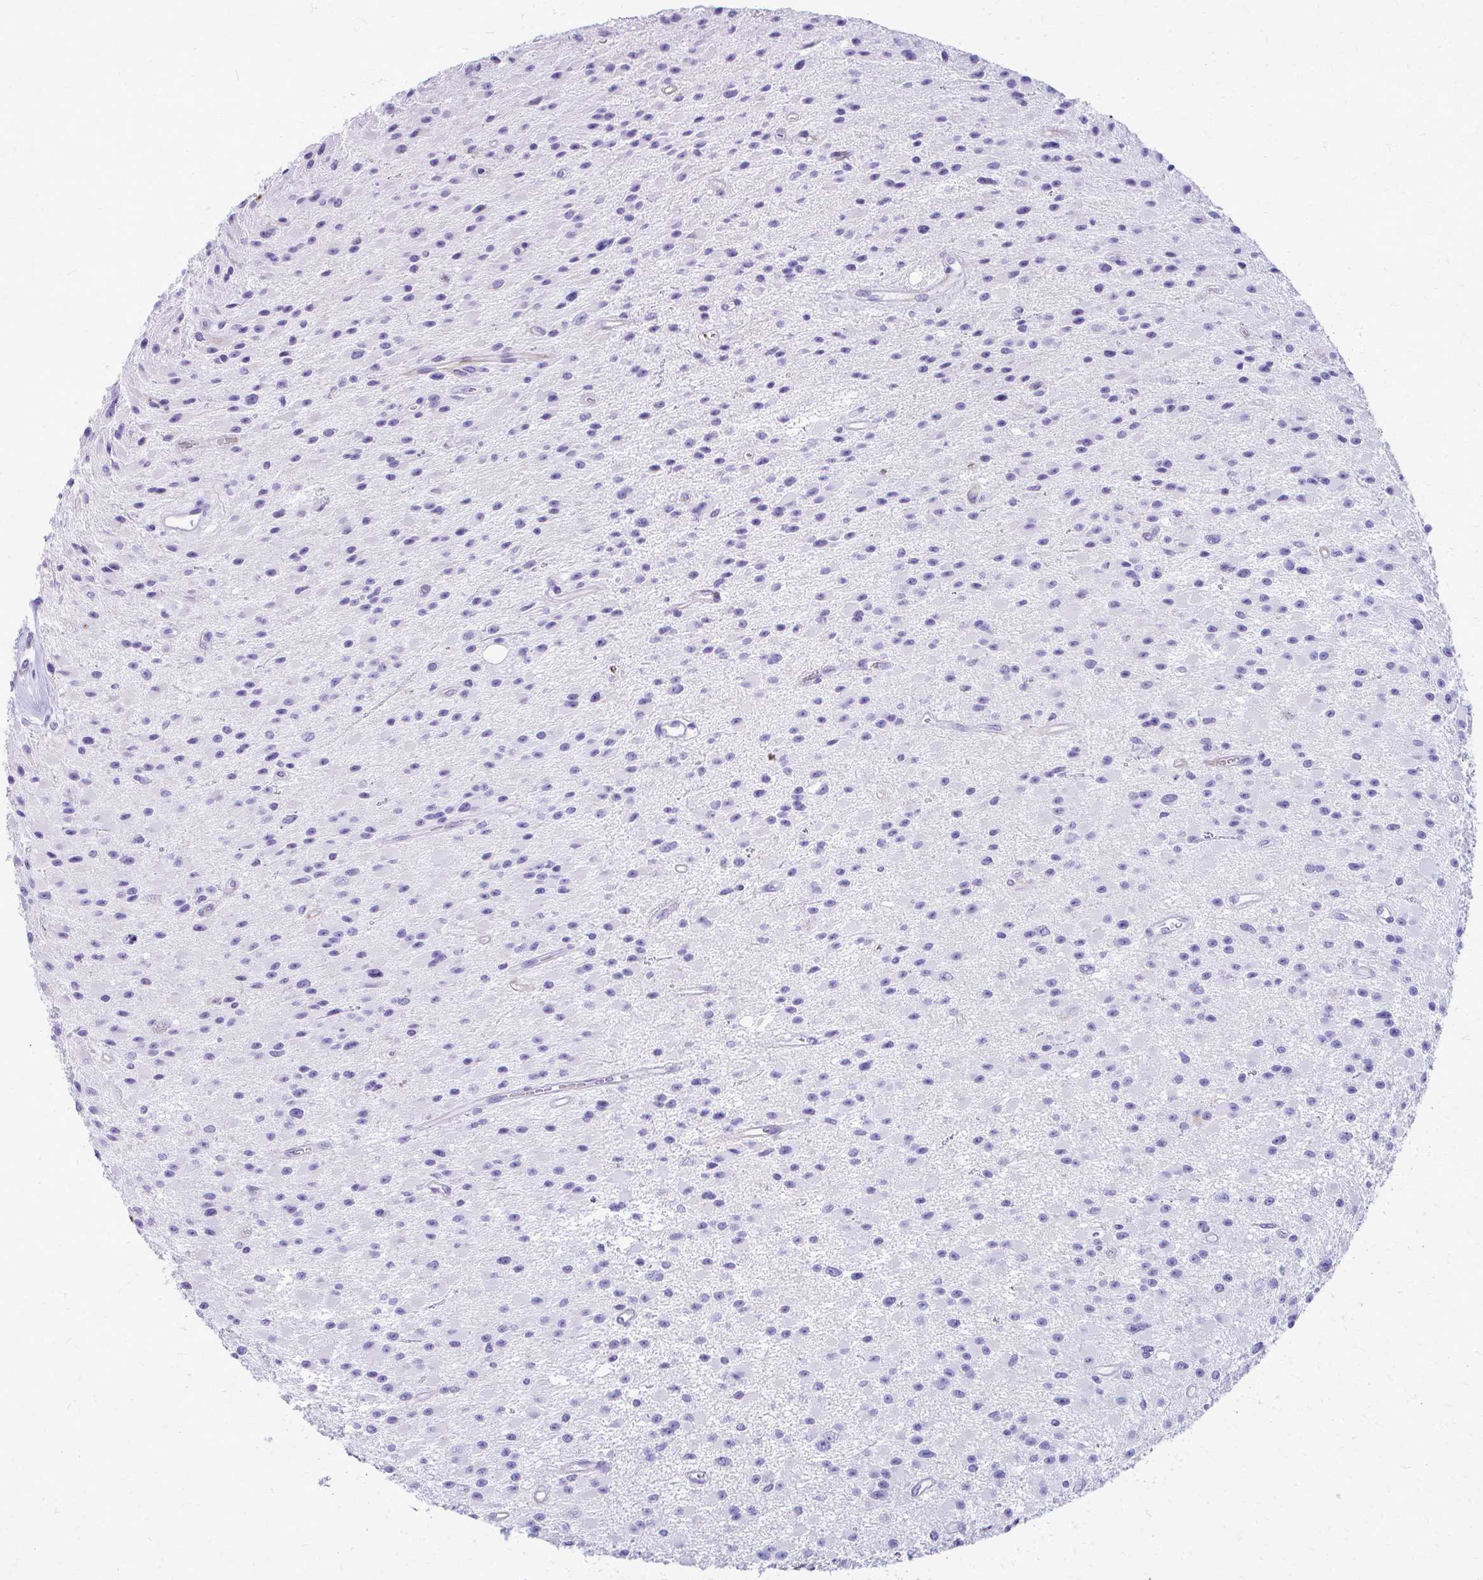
{"staining": {"intensity": "negative", "quantity": "none", "location": "none"}, "tissue": "glioma", "cell_type": "Tumor cells", "image_type": "cancer", "snomed": [{"axis": "morphology", "description": "Glioma, malignant, High grade"}, {"axis": "topography", "description": "Brain"}], "caption": "The micrograph displays no staining of tumor cells in malignant high-grade glioma.", "gene": "TRIM6", "patient": {"sex": "male", "age": 29}}